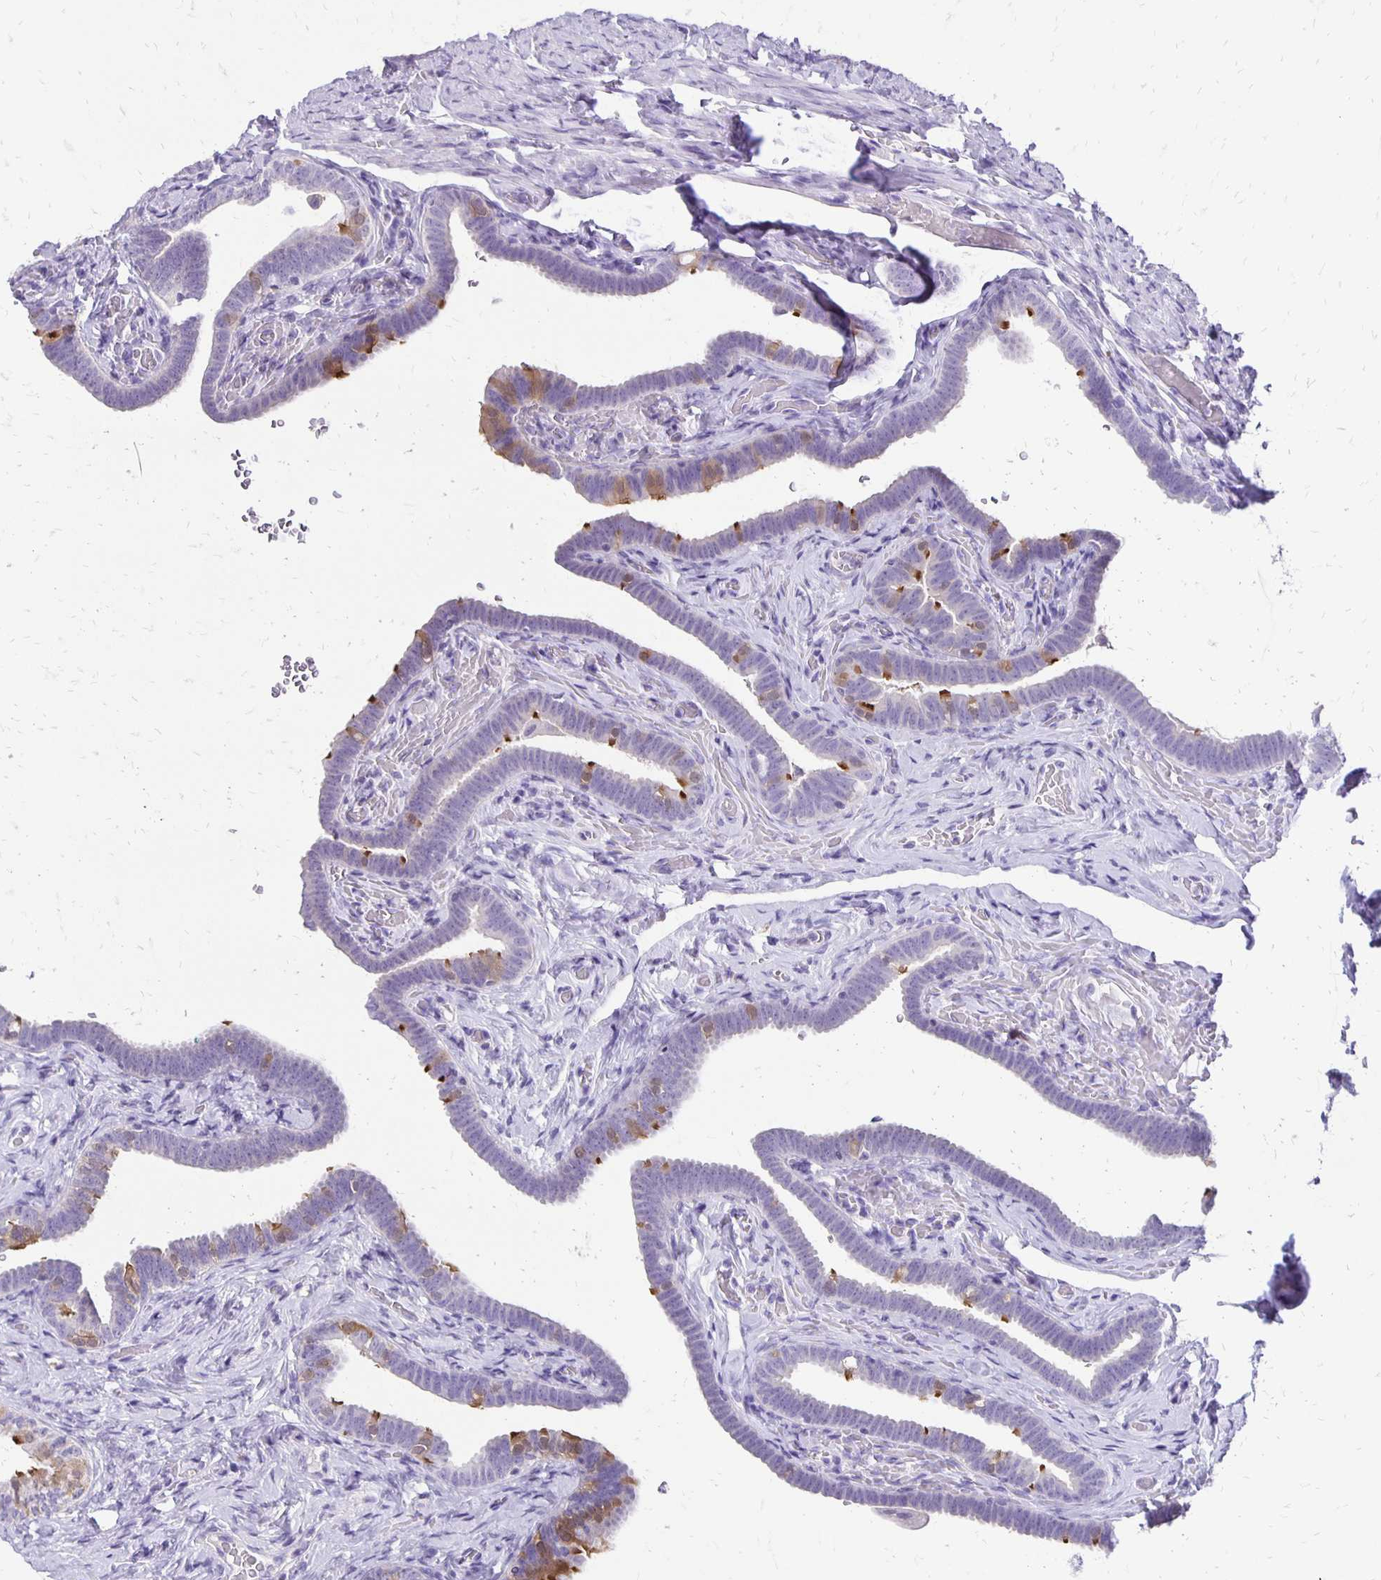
{"staining": {"intensity": "moderate", "quantity": "25%-75%", "location": "cytoplasmic/membranous"}, "tissue": "fallopian tube", "cell_type": "Glandular cells", "image_type": "normal", "snomed": [{"axis": "morphology", "description": "Normal tissue, NOS"}, {"axis": "topography", "description": "Fallopian tube"}], "caption": "Protein analysis of benign fallopian tube reveals moderate cytoplasmic/membranous expression in approximately 25%-75% of glandular cells.", "gene": "ANKRD45", "patient": {"sex": "female", "age": 69}}